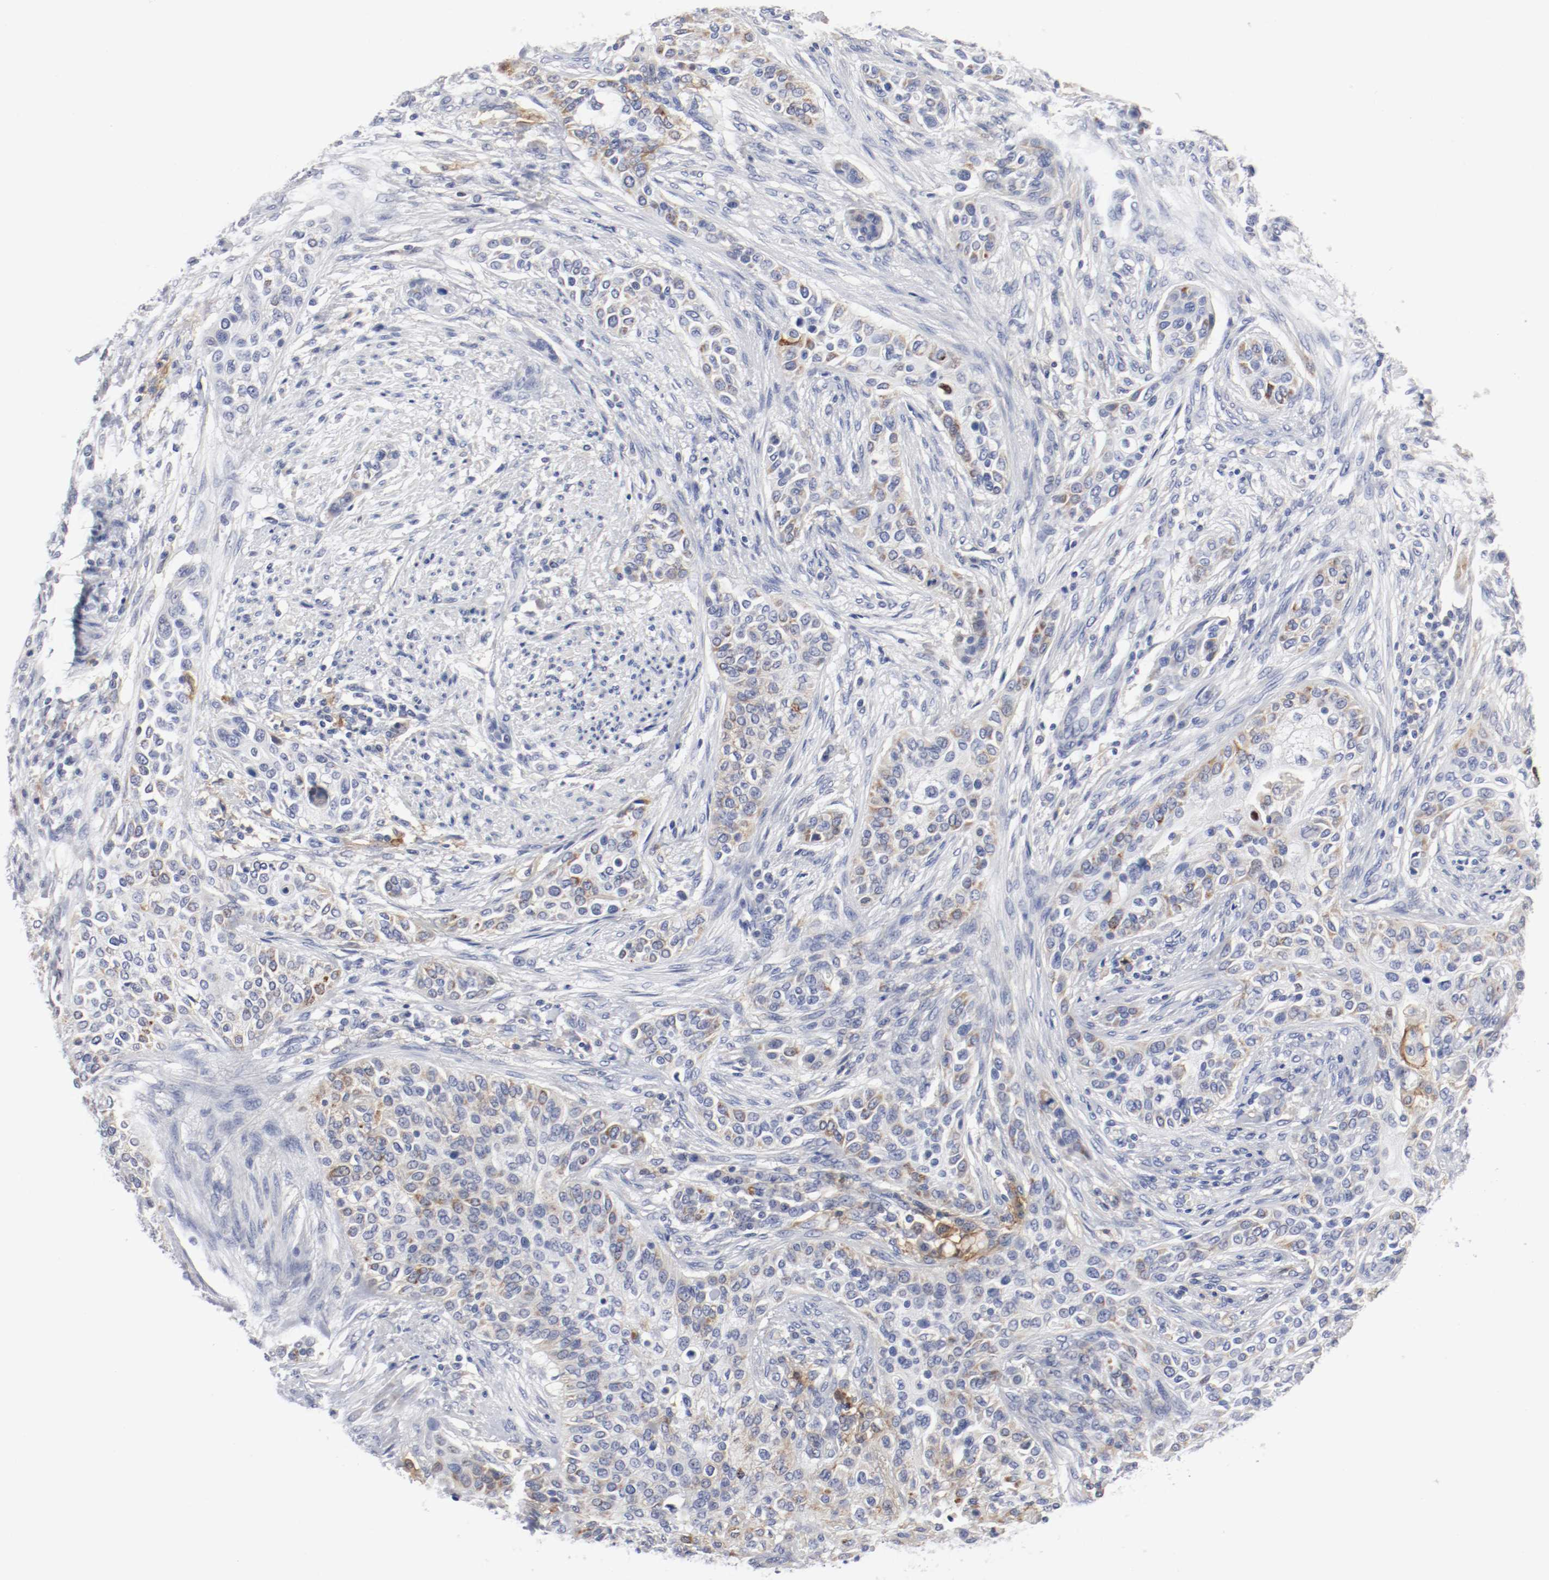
{"staining": {"intensity": "moderate", "quantity": "<25%", "location": "cytoplasmic/membranous"}, "tissue": "urothelial cancer", "cell_type": "Tumor cells", "image_type": "cancer", "snomed": [{"axis": "morphology", "description": "Urothelial carcinoma, High grade"}, {"axis": "topography", "description": "Urinary bladder"}], "caption": "Urothelial carcinoma (high-grade) tissue exhibits moderate cytoplasmic/membranous expression in approximately <25% of tumor cells", "gene": "ITGAX", "patient": {"sex": "male", "age": 74}}